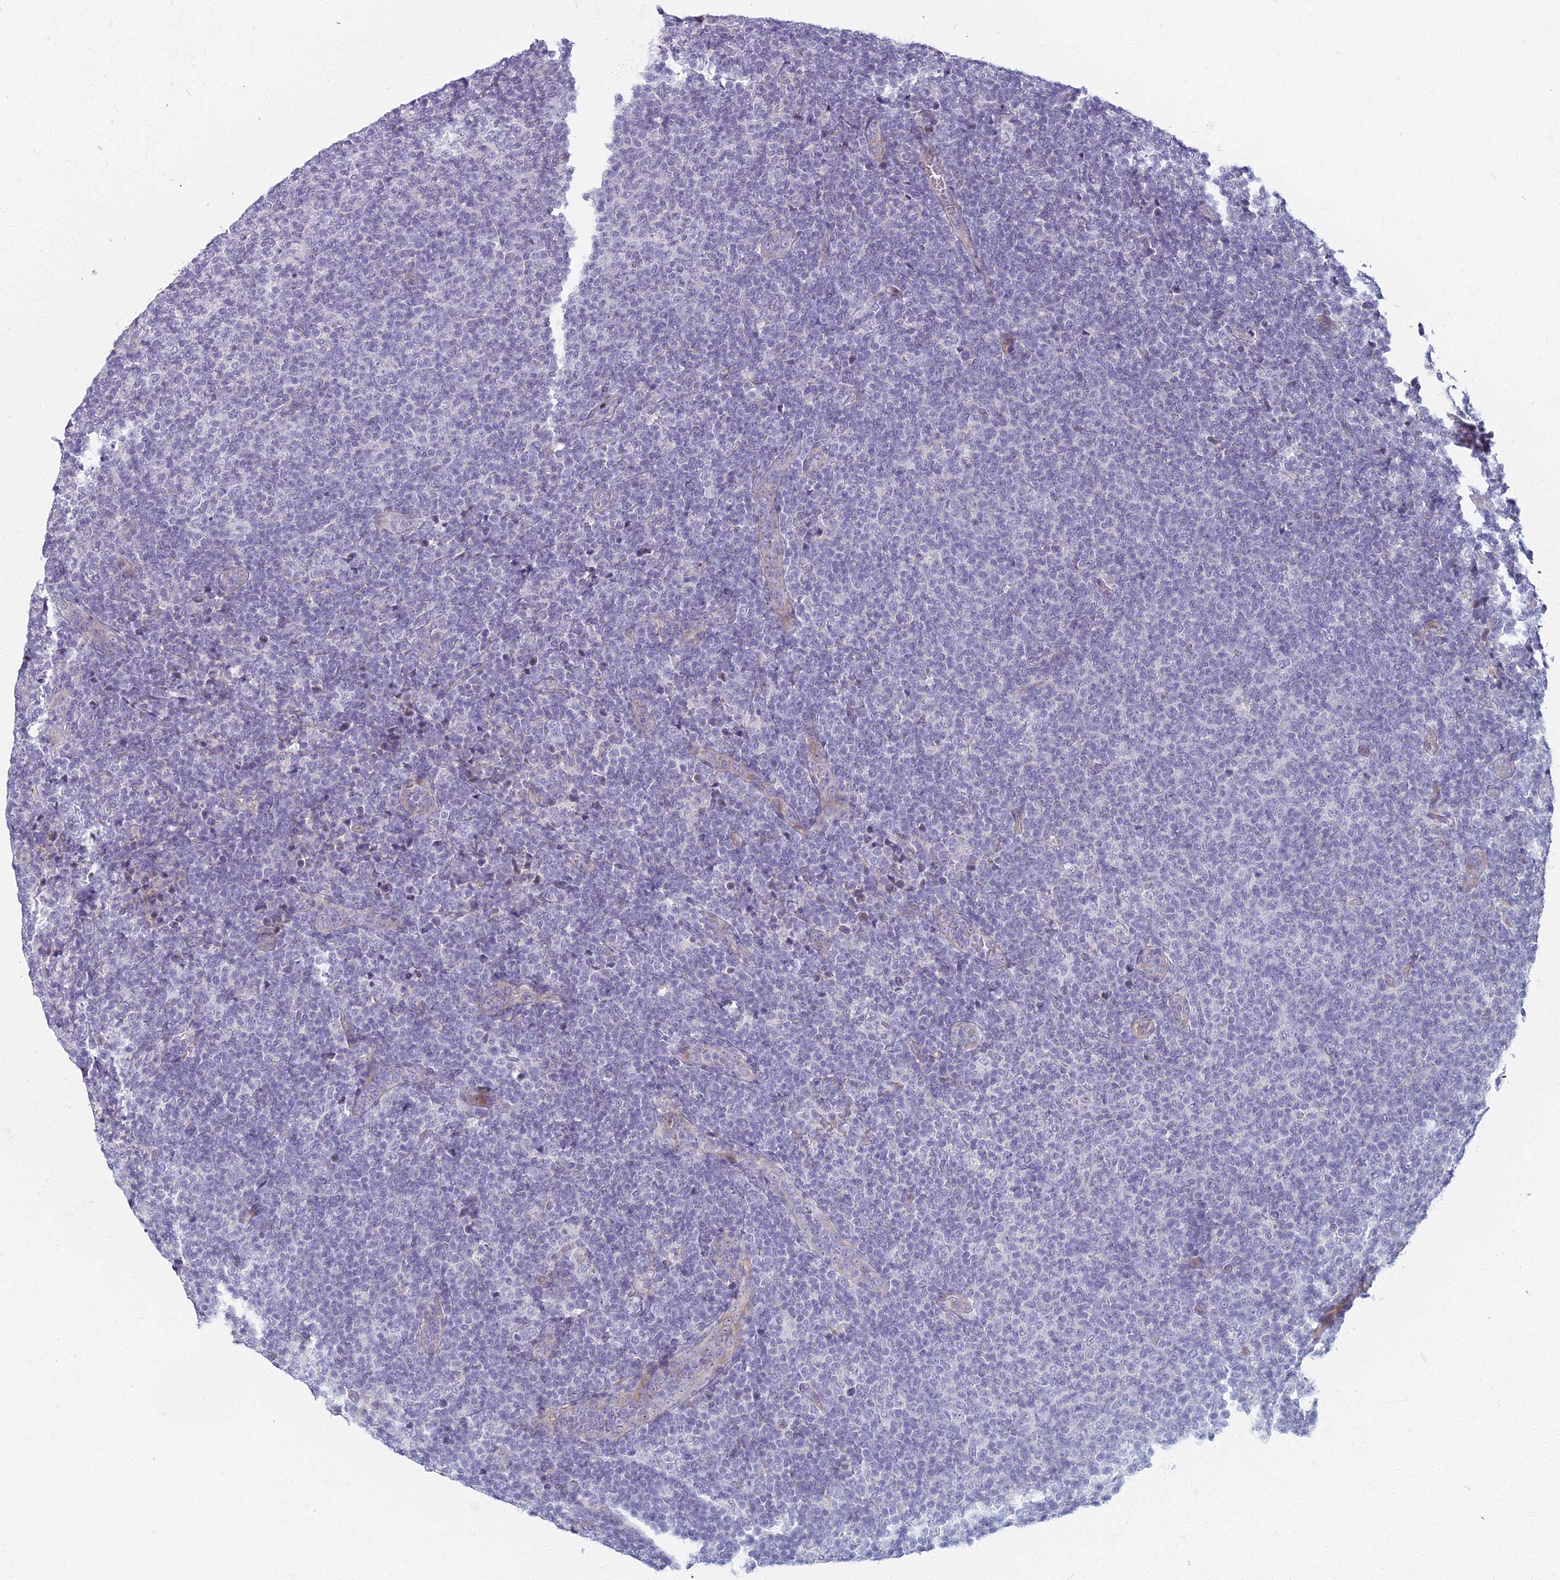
{"staining": {"intensity": "negative", "quantity": "none", "location": "none"}, "tissue": "lymphoma", "cell_type": "Tumor cells", "image_type": "cancer", "snomed": [{"axis": "morphology", "description": "Malignant lymphoma, non-Hodgkin's type, Low grade"}, {"axis": "topography", "description": "Lymph node"}], "caption": "Immunohistochemical staining of malignant lymphoma, non-Hodgkin's type (low-grade) shows no significant expression in tumor cells.", "gene": "ARL15", "patient": {"sex": "male", "age": 66}}